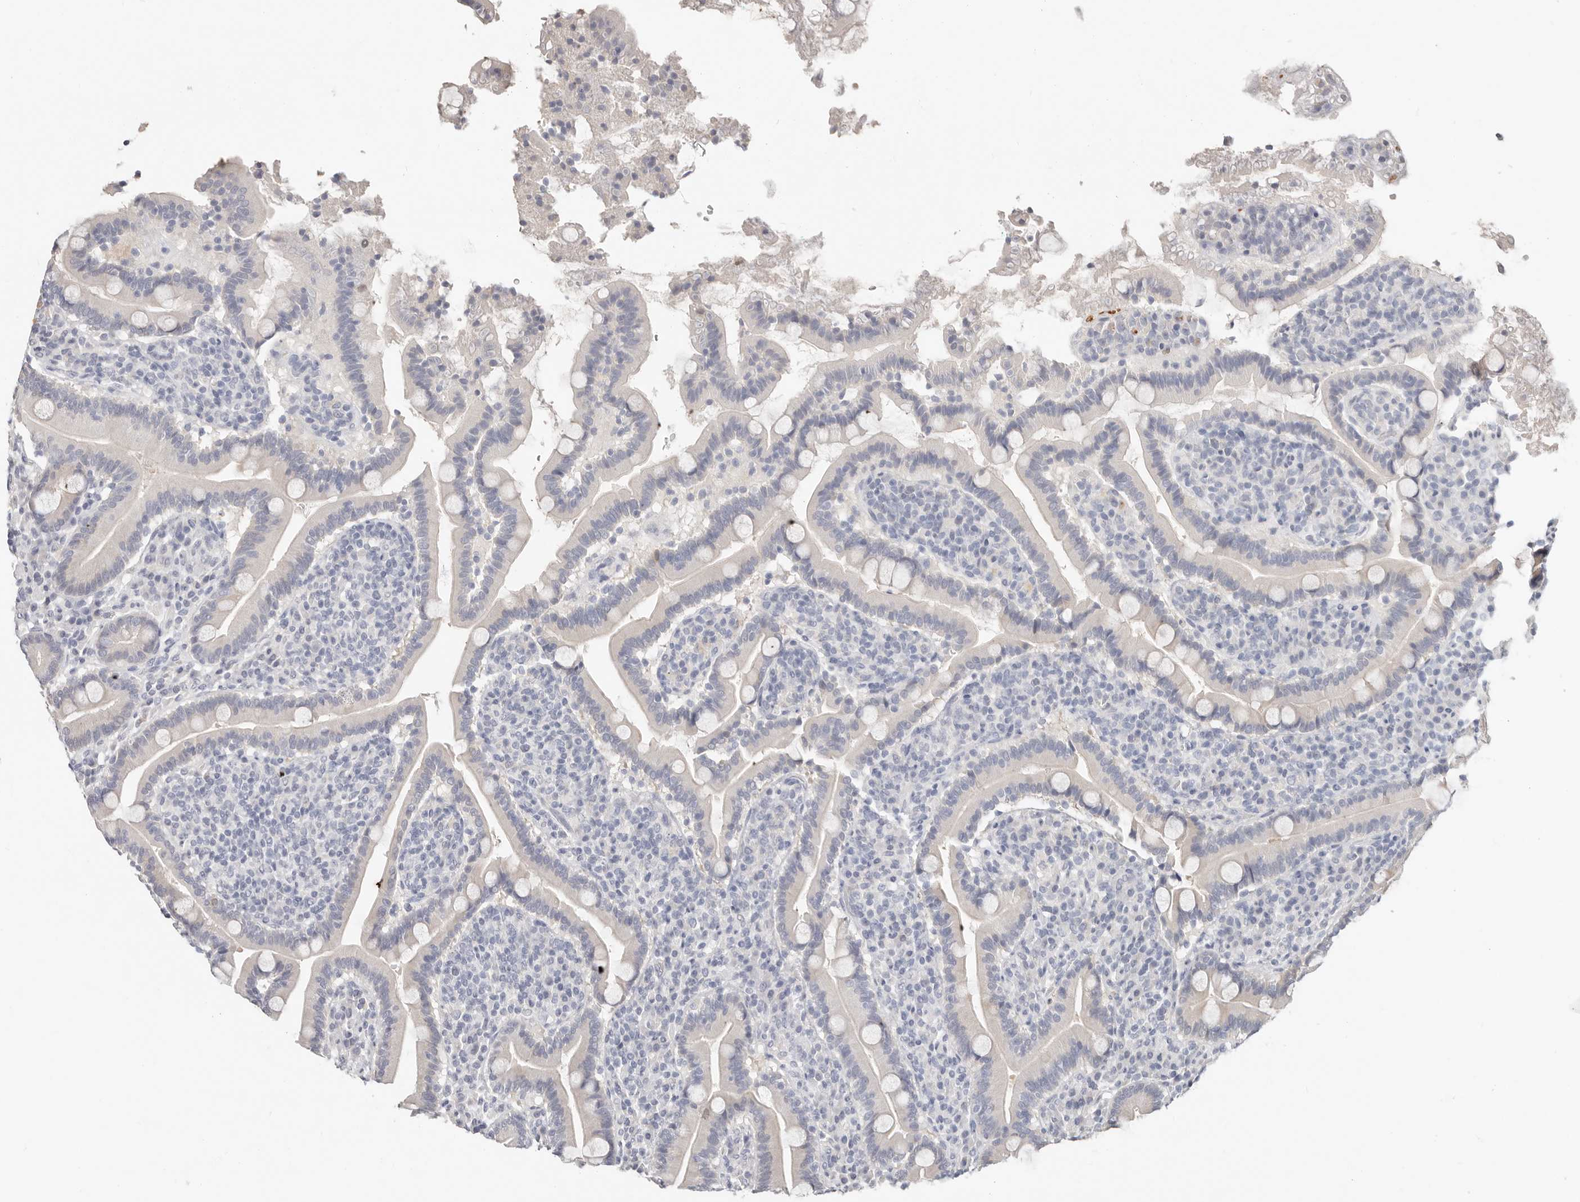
{"staining": {"intensity": "negative", "quantity": "none", "location": "none"}, "tissue": "duodenum", "cell_type": "Glandular cells", "image_type": "normal", "snomed": [{"axis": "morphology", "description": "Normal tissue, NOS"}, {"axis": "topography", "description": "Duodenum"}], "caption": "Human duodenum stained for a protein using immunohistochemistry reveals no positivity in glandular cells.", "gene": "TMEM63B", "patient": {"sex": "male", "age": 35}}